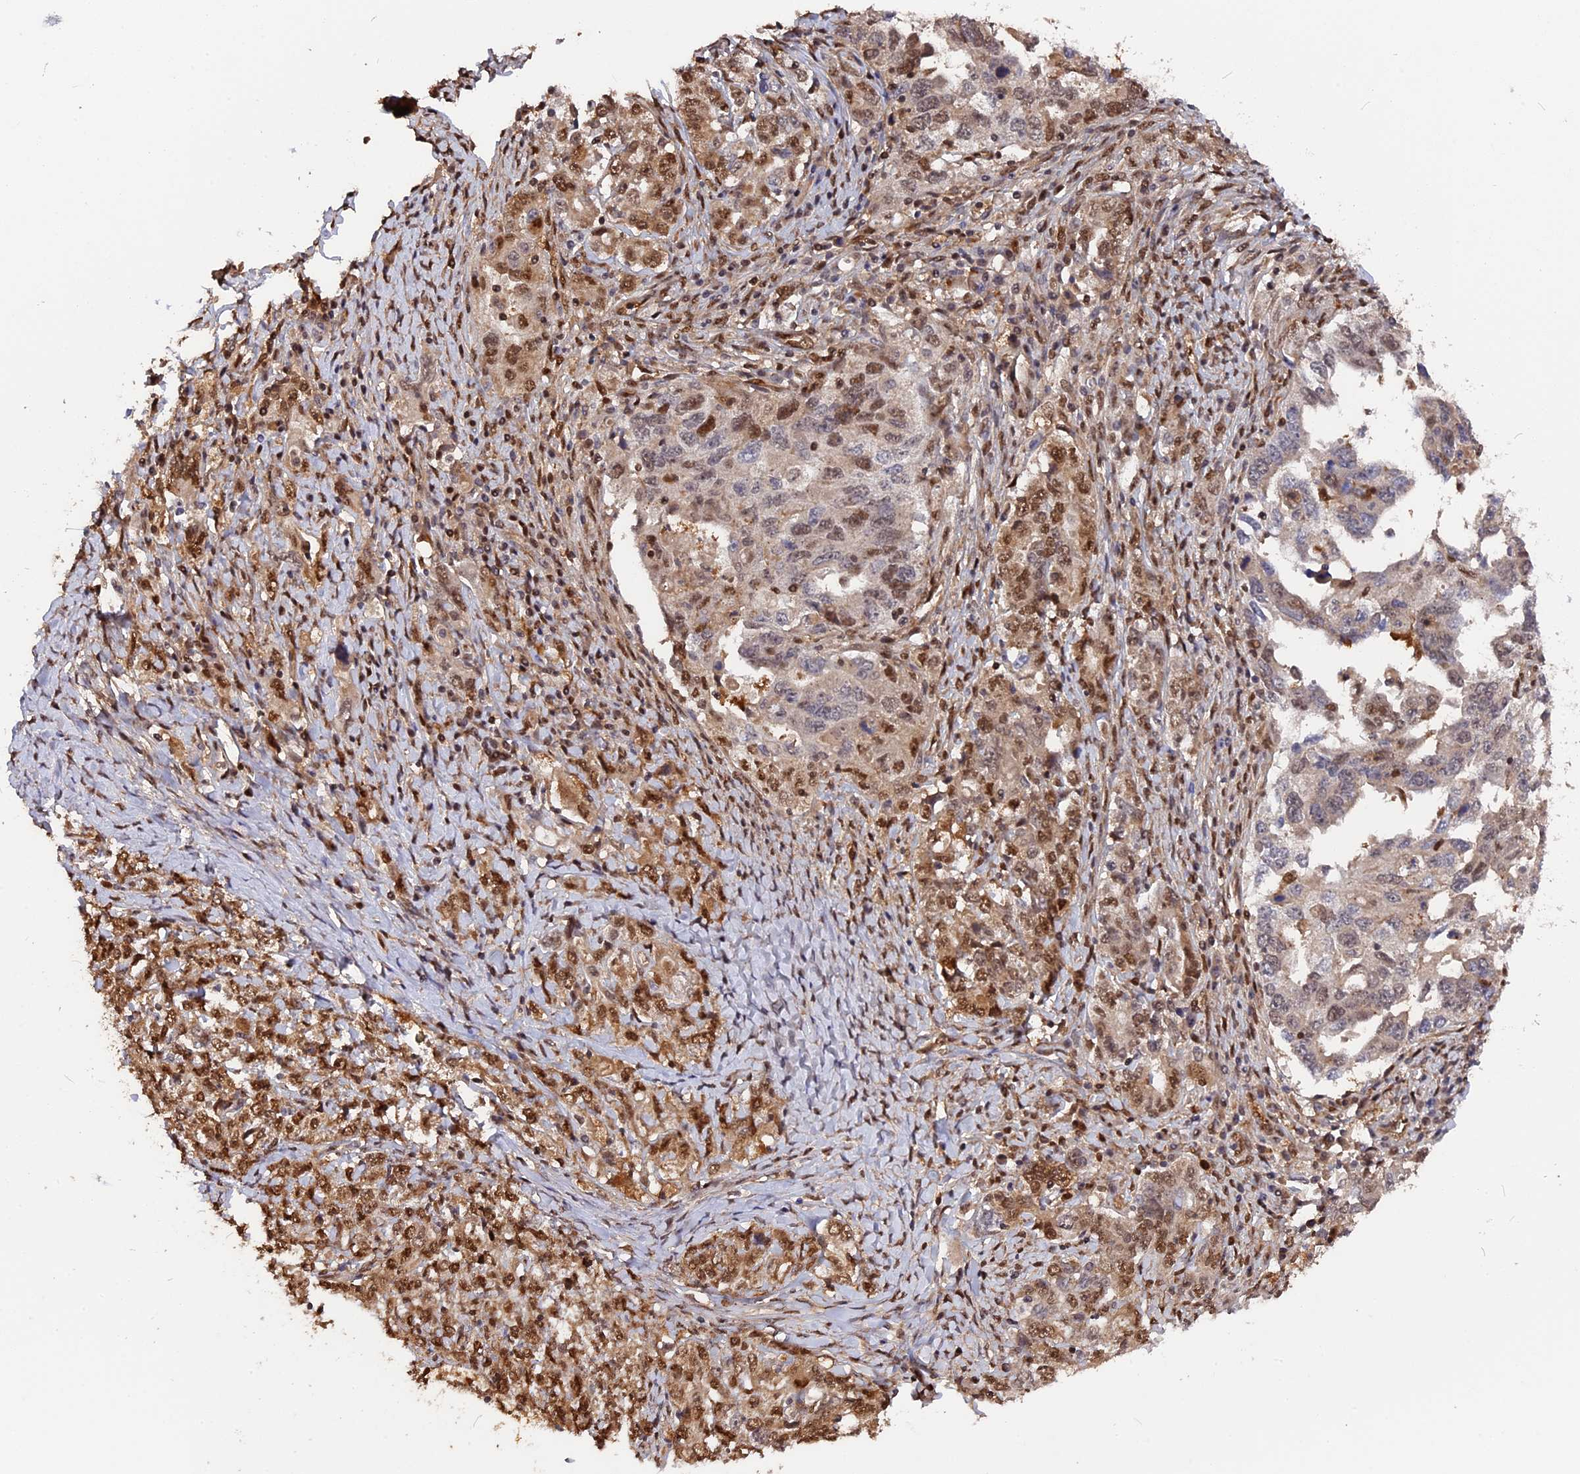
{"staining": {"intensity": "moderate", "quantity": "25%-75%", "location": "nuclear"}, "tissue": "ovarian cancer", "cell_type": "Tumor cells", "image_type": "cancer", "snomed": [{"axis": "morphology", "description": "Carcinoma, endometroid"}, {"axis": "topography", "description": "Ovary"}], "caption": "An IHC histopathology image of tumor tissue is shown. Protein staining in brown labels moderate nuclear positivity in ovarian endometroid carcinoma within tumor cells.", "gene": "ADRM1", "patient": {"sex": "female", "age": 62}}